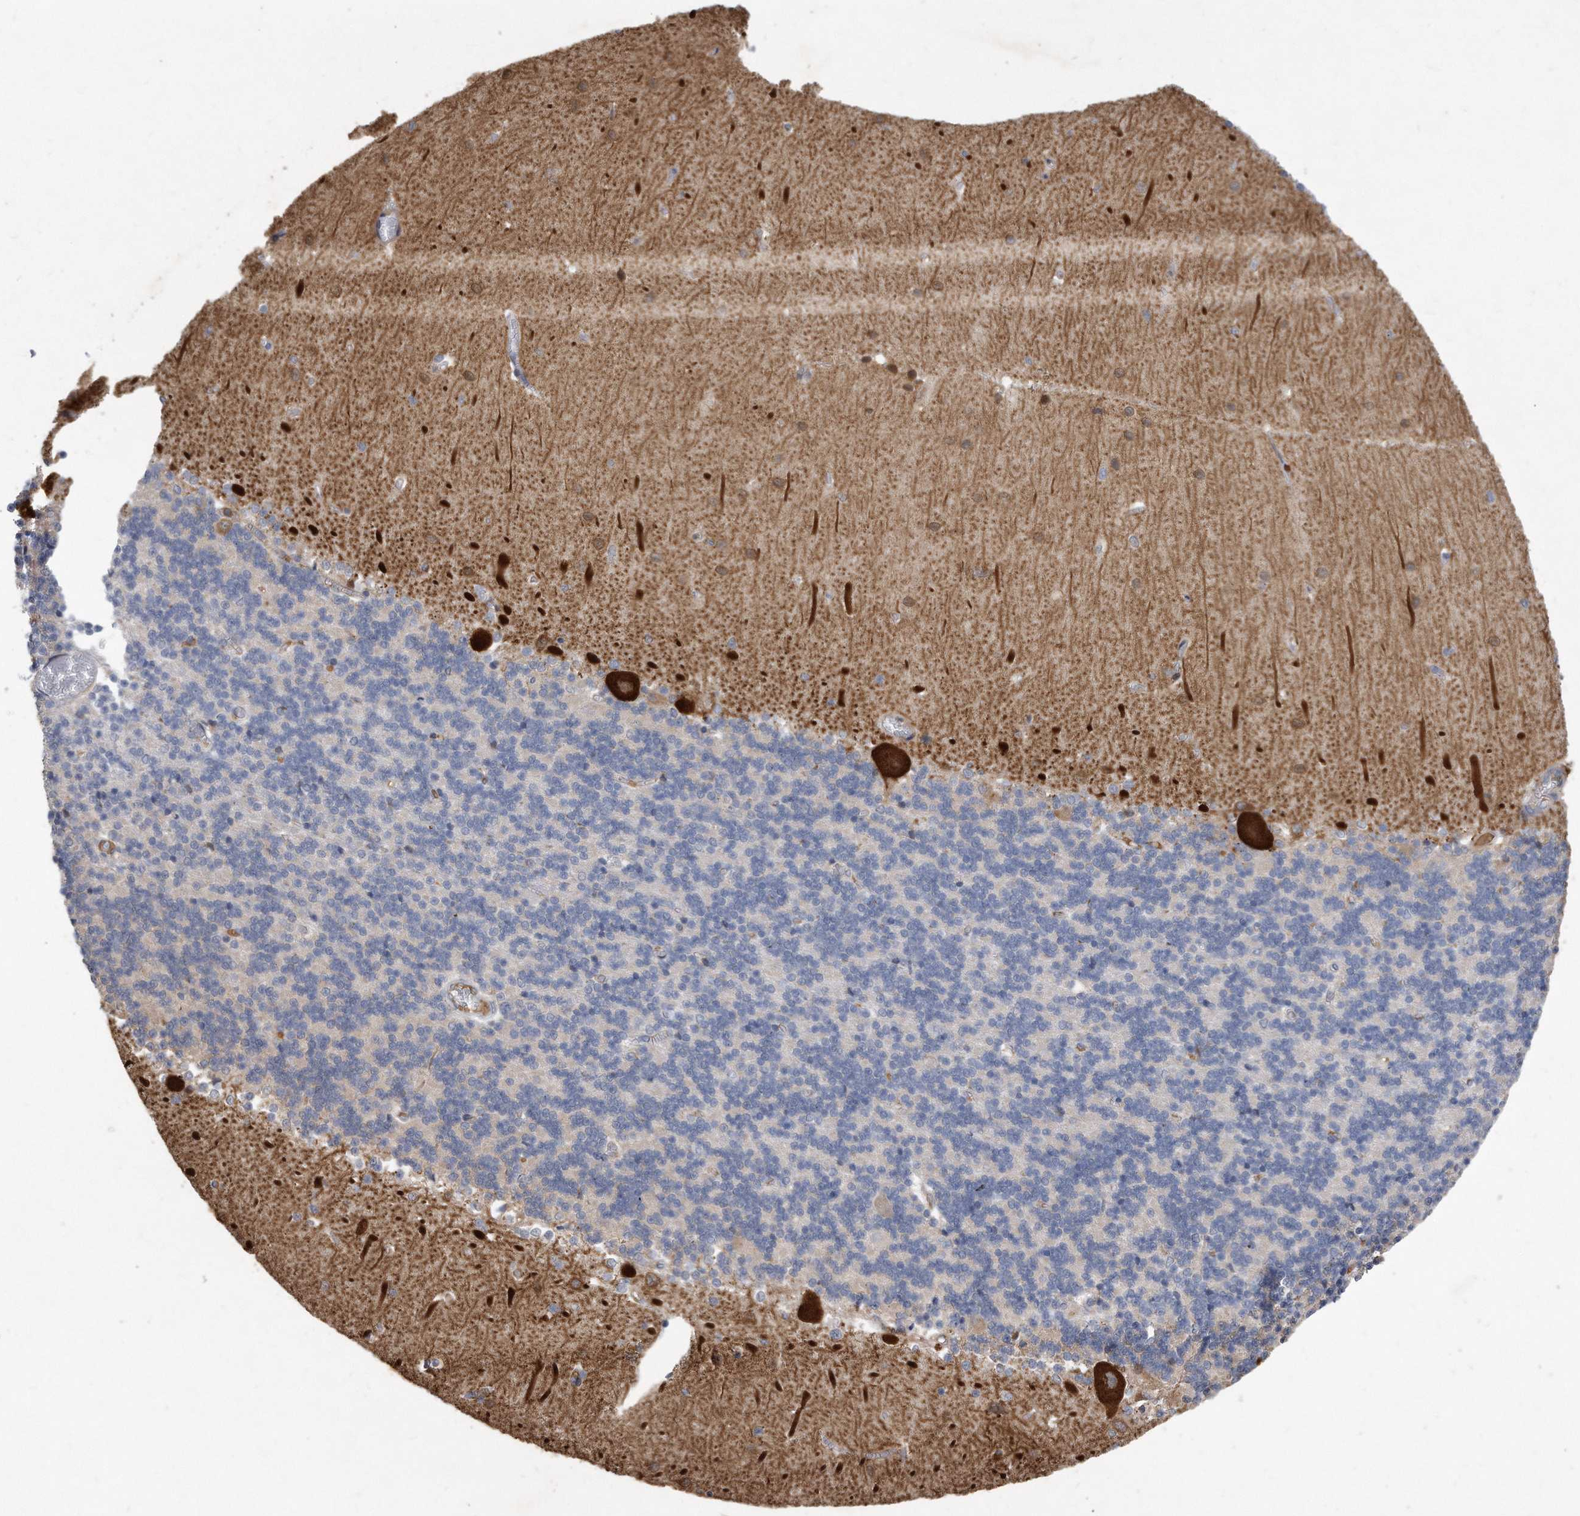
{"staining": {"intensity": "negative", "quantity": "none", "location": "none"}, "tissue": "cerebellum", "cell_type": "Cells in granular layer", "image_type": "normal", "snomed": [{"axis": "morphology", "description": "Normal tissue, NOS"}, {"axis": "topography", "description": "Cerebellum"}], "caption": "High power microscopy micrograph of an immunohistochemistry (IHC) image of normal cerebellum, revealing no significant staining in cells in granular layer.", "gene": "HOMER3", "patient": {"sex": "male", "age": 37}}